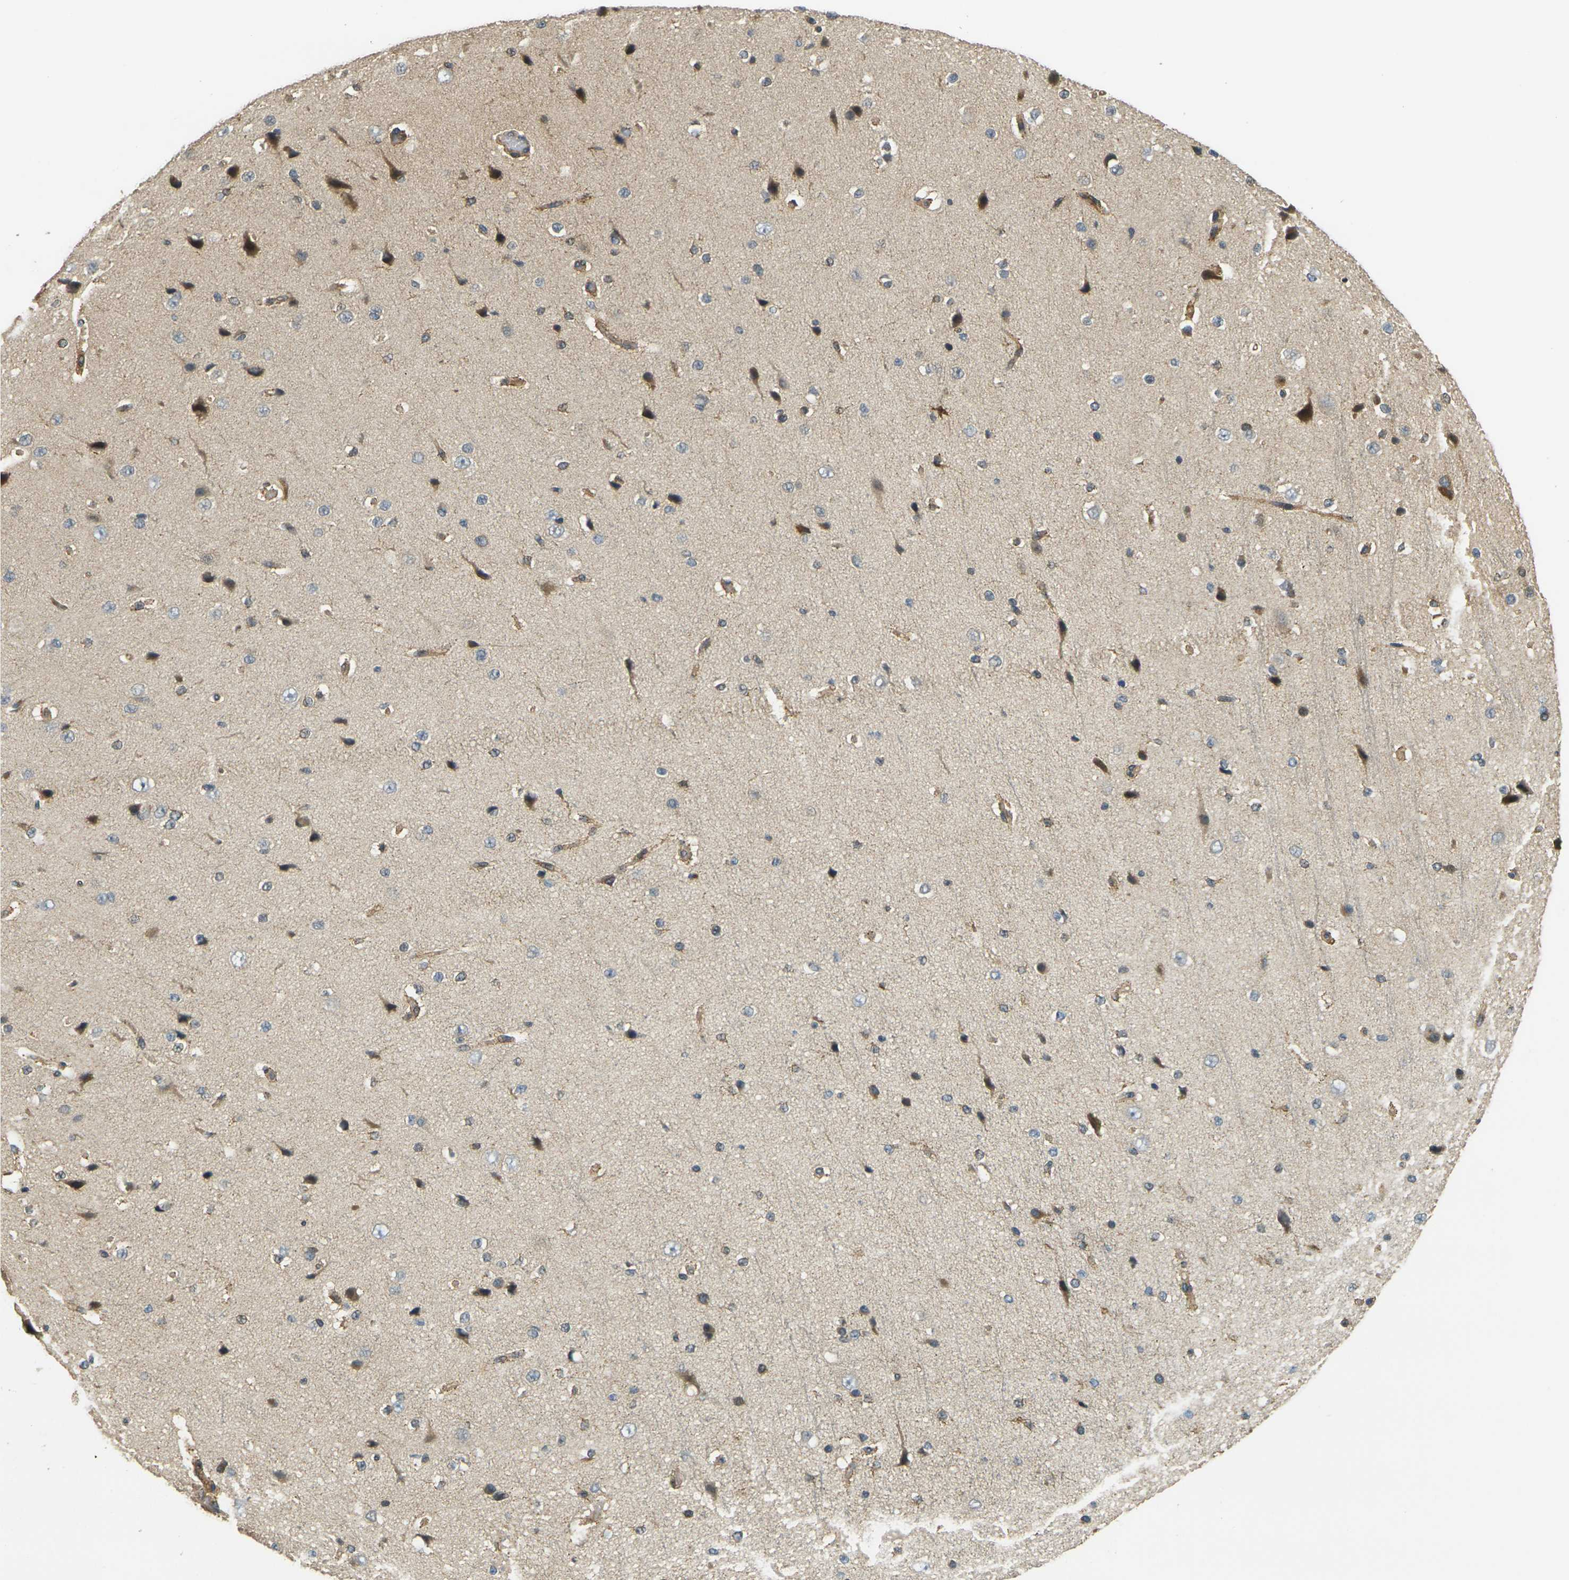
{"staining": {"intensity": "moderate", "quantity": ">75%", "location": "cytoplasmic/membranous"}, "tissue": "cerebral cortex", "cell_type": "Endothelial cells", "image_type": "normal", "snomed": [{"axis": "morphology", "description": "Normal tissue, NOS"}, {"axis": "morphology", "description": "Developmental malformation"}, {"axis": "topography", "description": "Cerebral cortex"}], "caption": "Protein positivity by IHC displays moderate cytoplasmic/membranous staining in about >75% of endothelial cells in unremarkable cerebral cortex.", "gene": "KLHL8", "patient": {"sex": "female", "age": 30}}